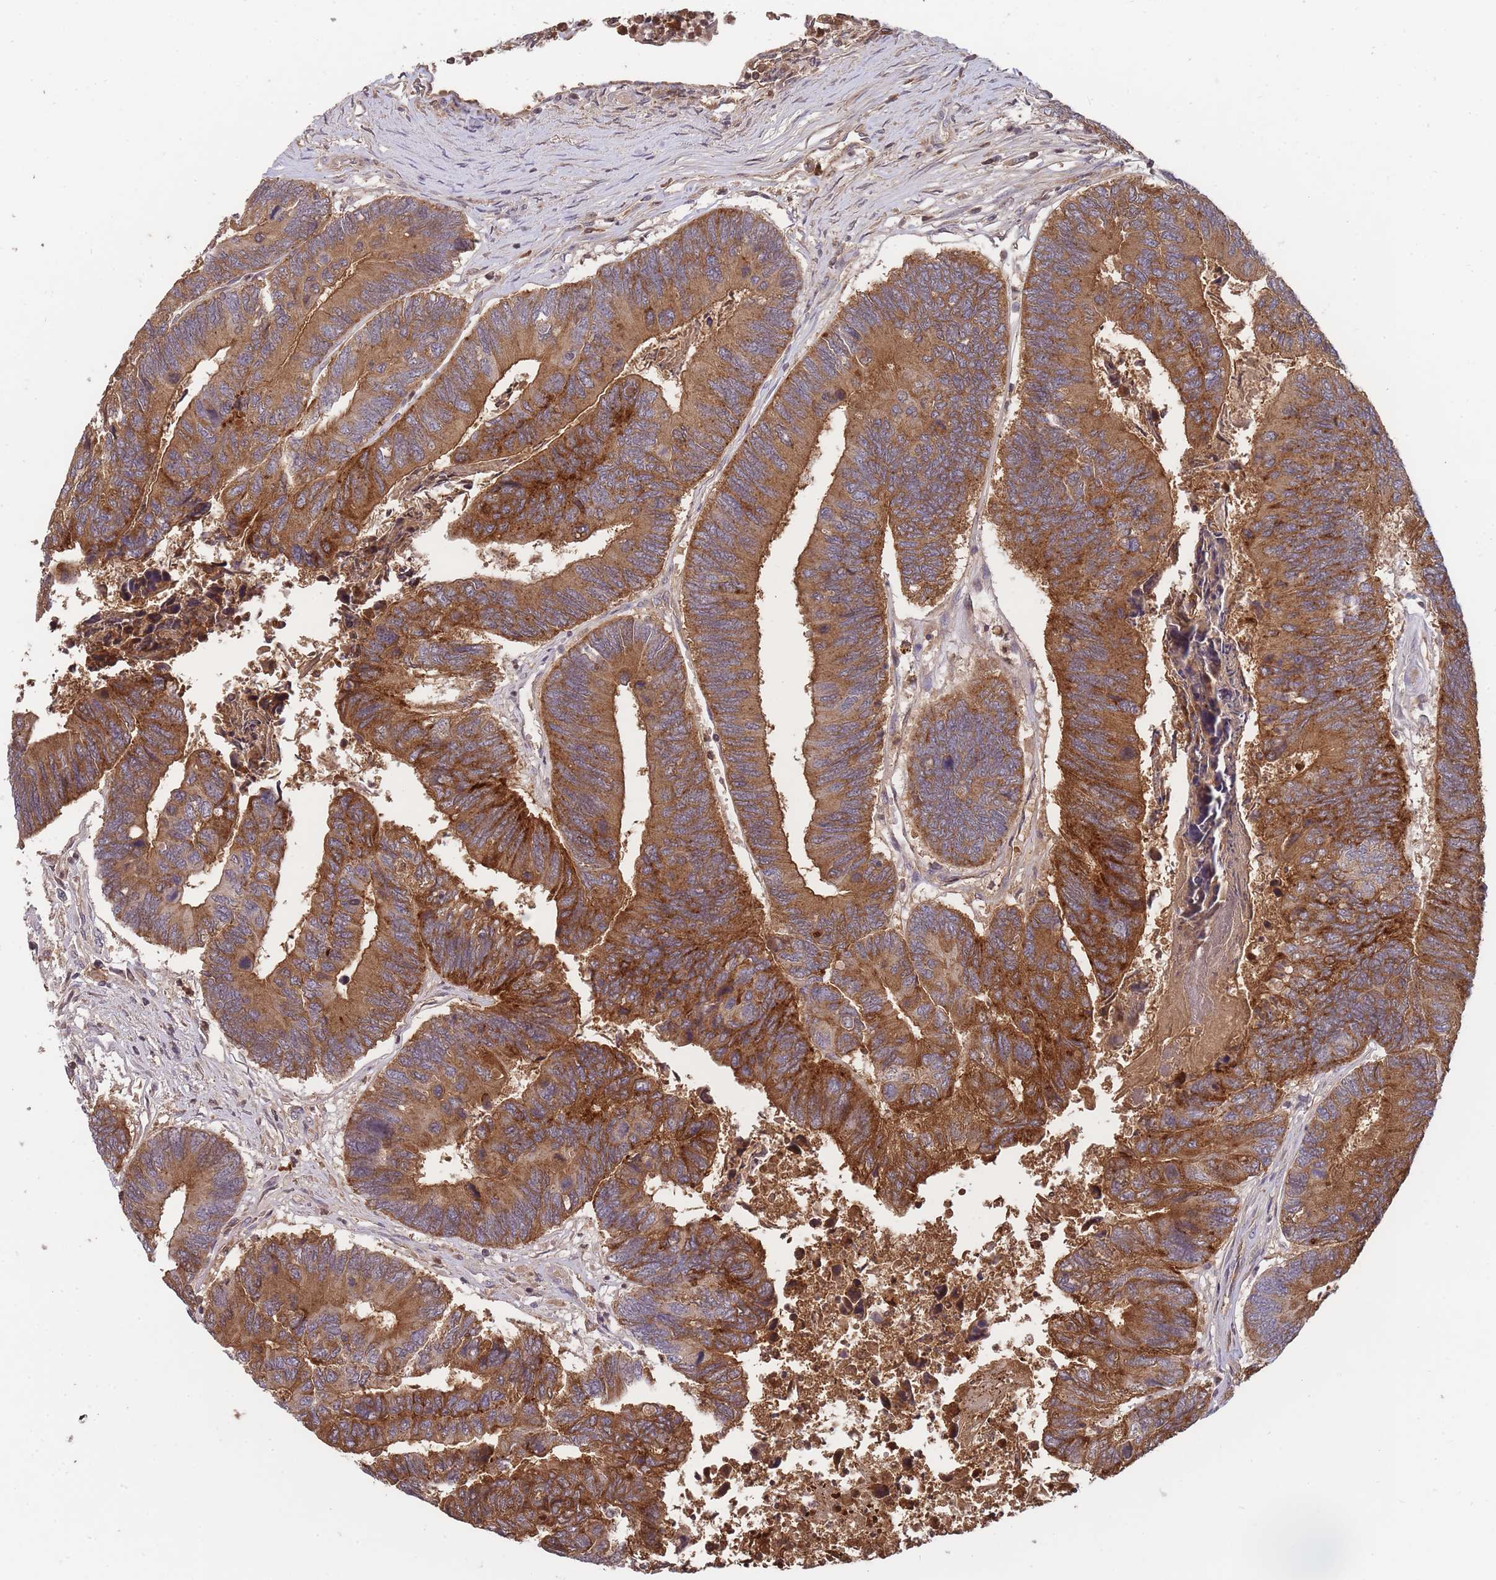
{"staining": {"intensity": "moderate", "quantity": ">75%", "location": "cytoplasmic/membranous"}, "tissue": "colorectal cancer", "cell_type": "Tumor cells", "image_type": "cancer", "snomed": [{"axis": "morphology", "description": "Adenocarcinoma, NOS"}, {"axis": "topography", "description": "Colon"}], "caption": "Human adenocarcinoma (colorectal) stained with a brown dye reveals moderate cytoplasmic/membranous positive positivity in approximately >75% of tumor cells.", "gene": "RALGDS", "patient": {"sex": "female", "age": 67}}